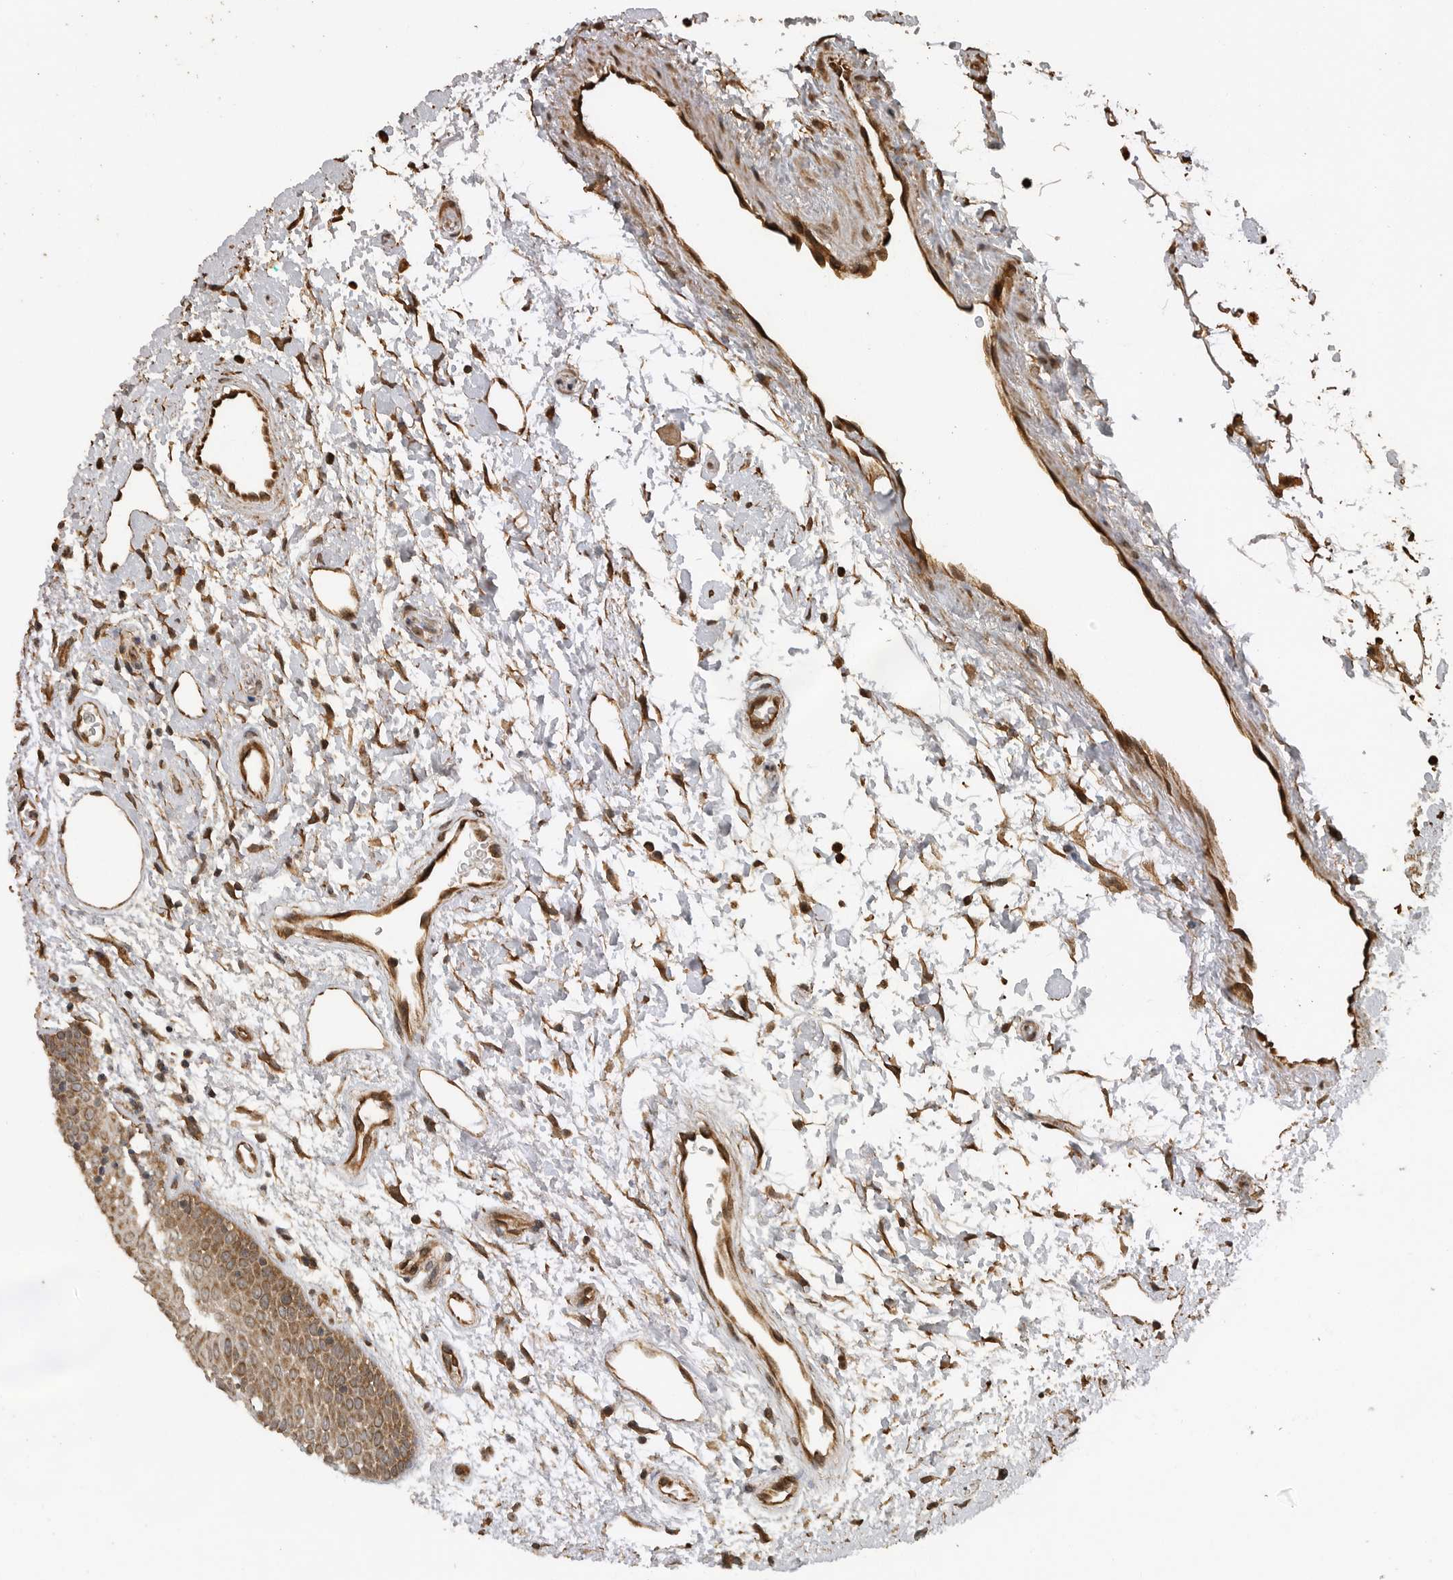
{"staining": {"intensity": "moderate", "quantity": ">75%", "location": "cytoplasmic/membranous"}, "tissue": "oral mucosa", "cell_type": "Squamous epithelial cells", "image_type": "normal", "snomed": [{"axis": "morphology", "description": "Normal tissue, NOS"}, {"axis": "topography", "description": "Skeletal muscle"}, {"axis": "topography", "description": "Oral tissue"}, {"axis": "topography", "description": "Peripheral nerve tissue"}], "caption": "Protein expression analysis of normal oral mucosa reveals moderate cytoplasmic/membranous expression in about >75% of squamous epithelial cells.", "gene": "PINK1", "patient": {"sex": "female", "age": 84}}